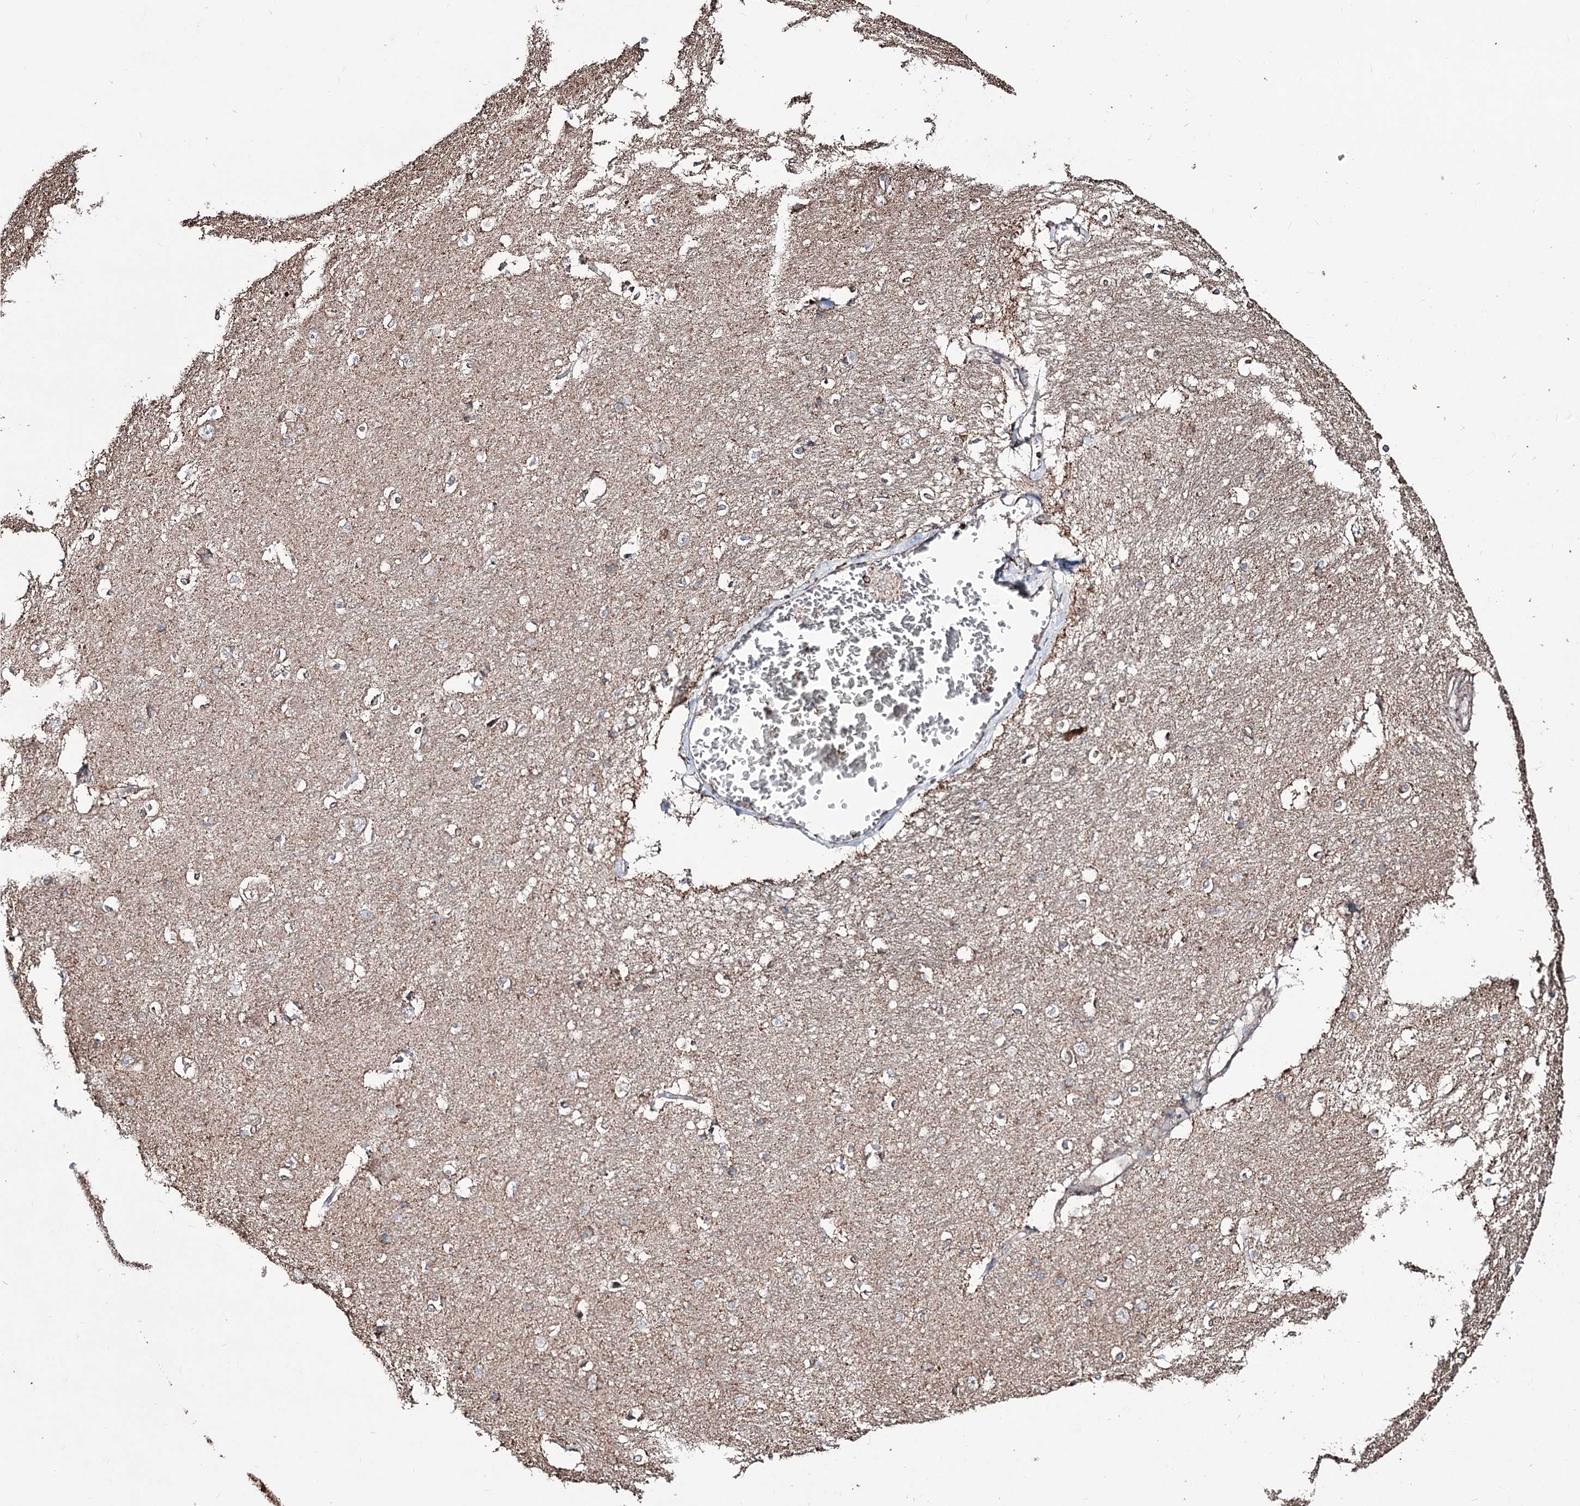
{"staining": {"intensity": "negative", "quantity": "none", "location": "none"}, "tissue": "caudate", "cell_type": "Glial cells", "image_type": "normal", "snomed": [{"axis": "morphology", "description": "Normal tissue, NOS"}, {"axis": "topography", "description": "Lateral ventricle wall"}], "caption": "IHC histopathology image of benign caudate stained for a protein (brown), which exhibits no positivity in glial cells. The staining is performed using DAB brown chromogen with nuclei counter-stained in using hematoxylin.", "gene": "CREB3L4", "patient": {"sex": "male", "age": 37}}